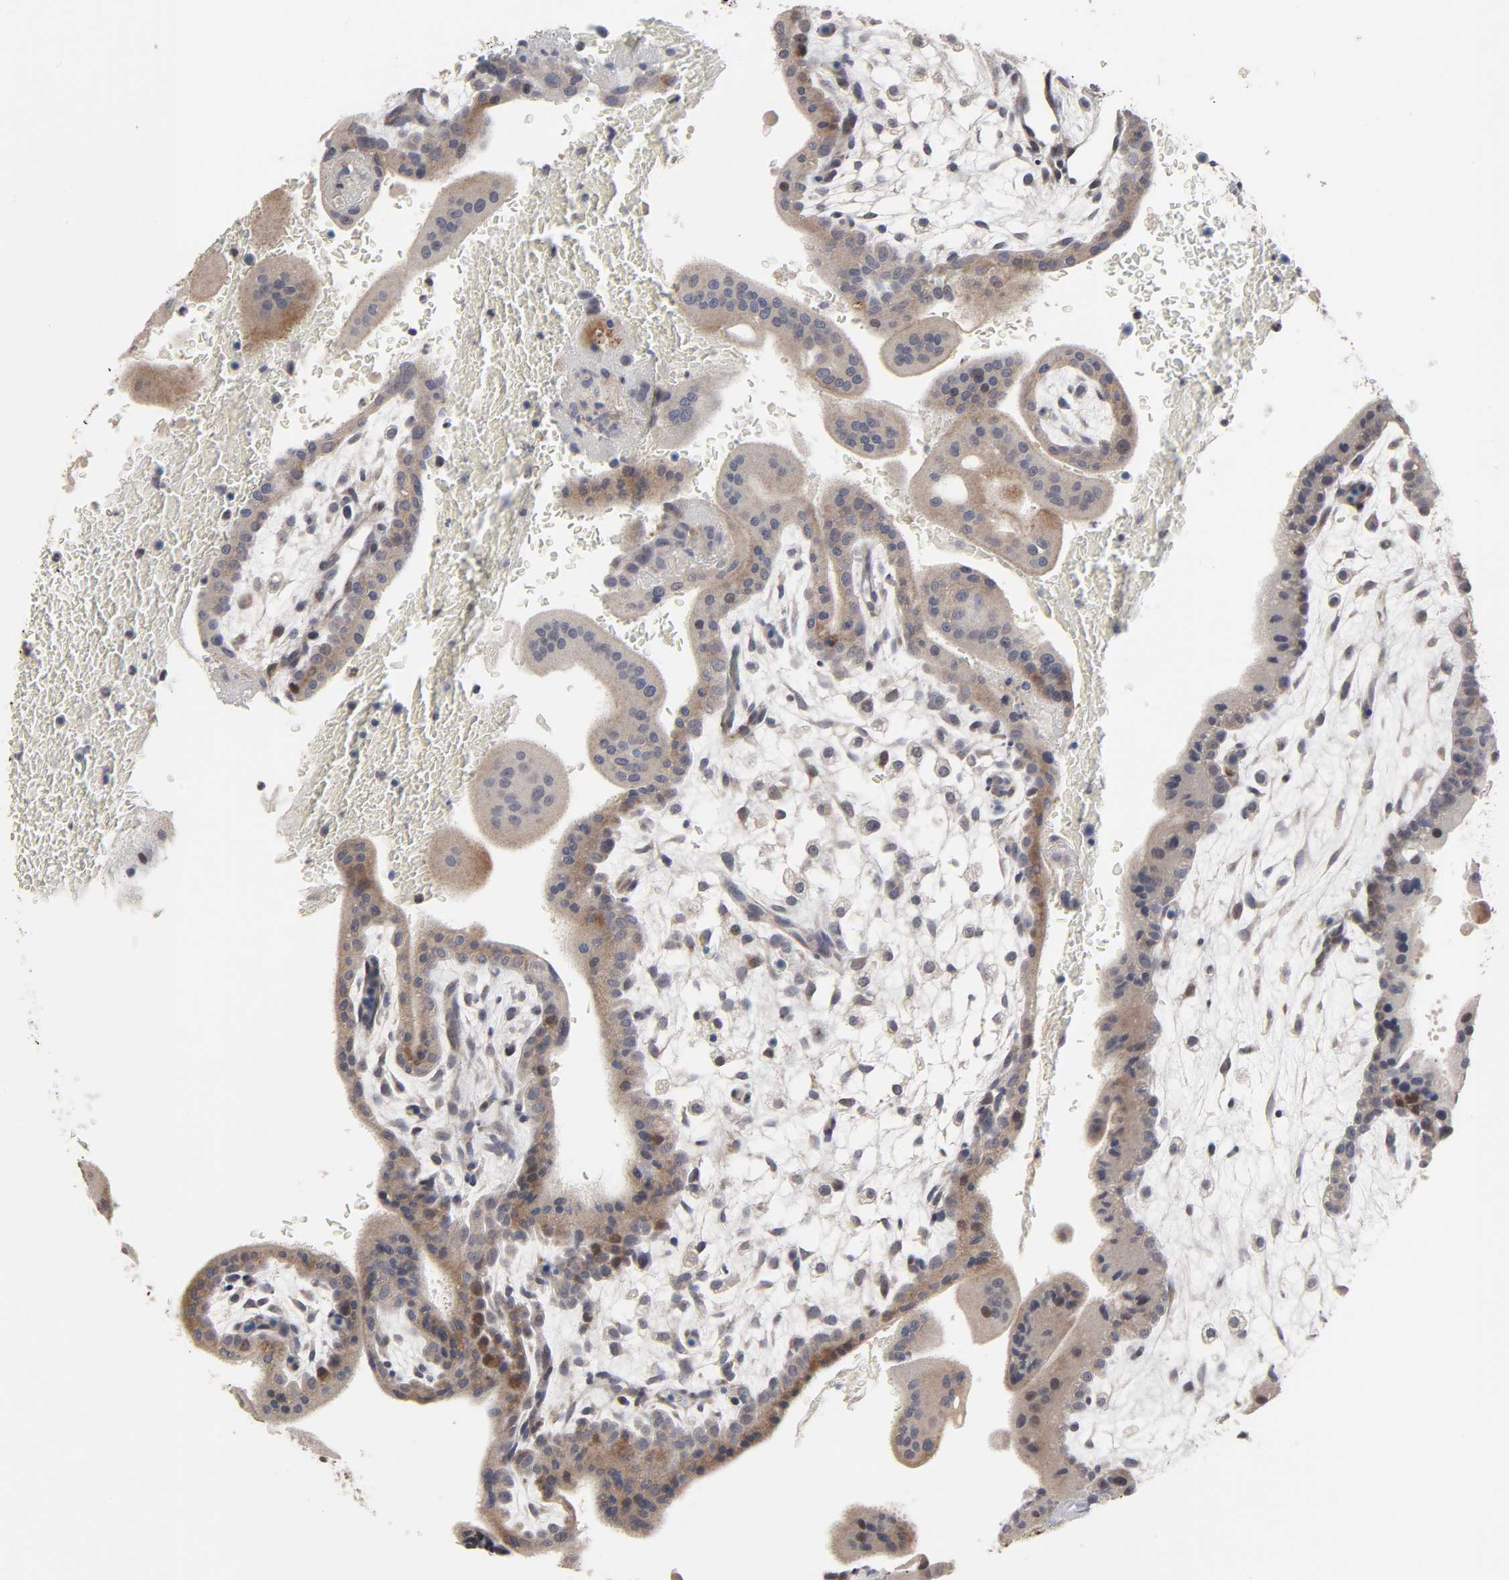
{"staining": {"intensity": "negative", "quantity": "none", "location": "none"}, "tissue": "placenta", "cell_type": "Decidual cells", "image_type": "normal", "snomed": [{"axis": "morphology", "description": "Normal tissue, NOS"}, {"axis": "topography", "description": "Placenta"}], "caption": "This is an immunohistochemistry histopathology image of benign placenta. There is no positivity in decidual cells.", "gene": "HNF4A", "patient": {"sex": "female", "age": 35}}